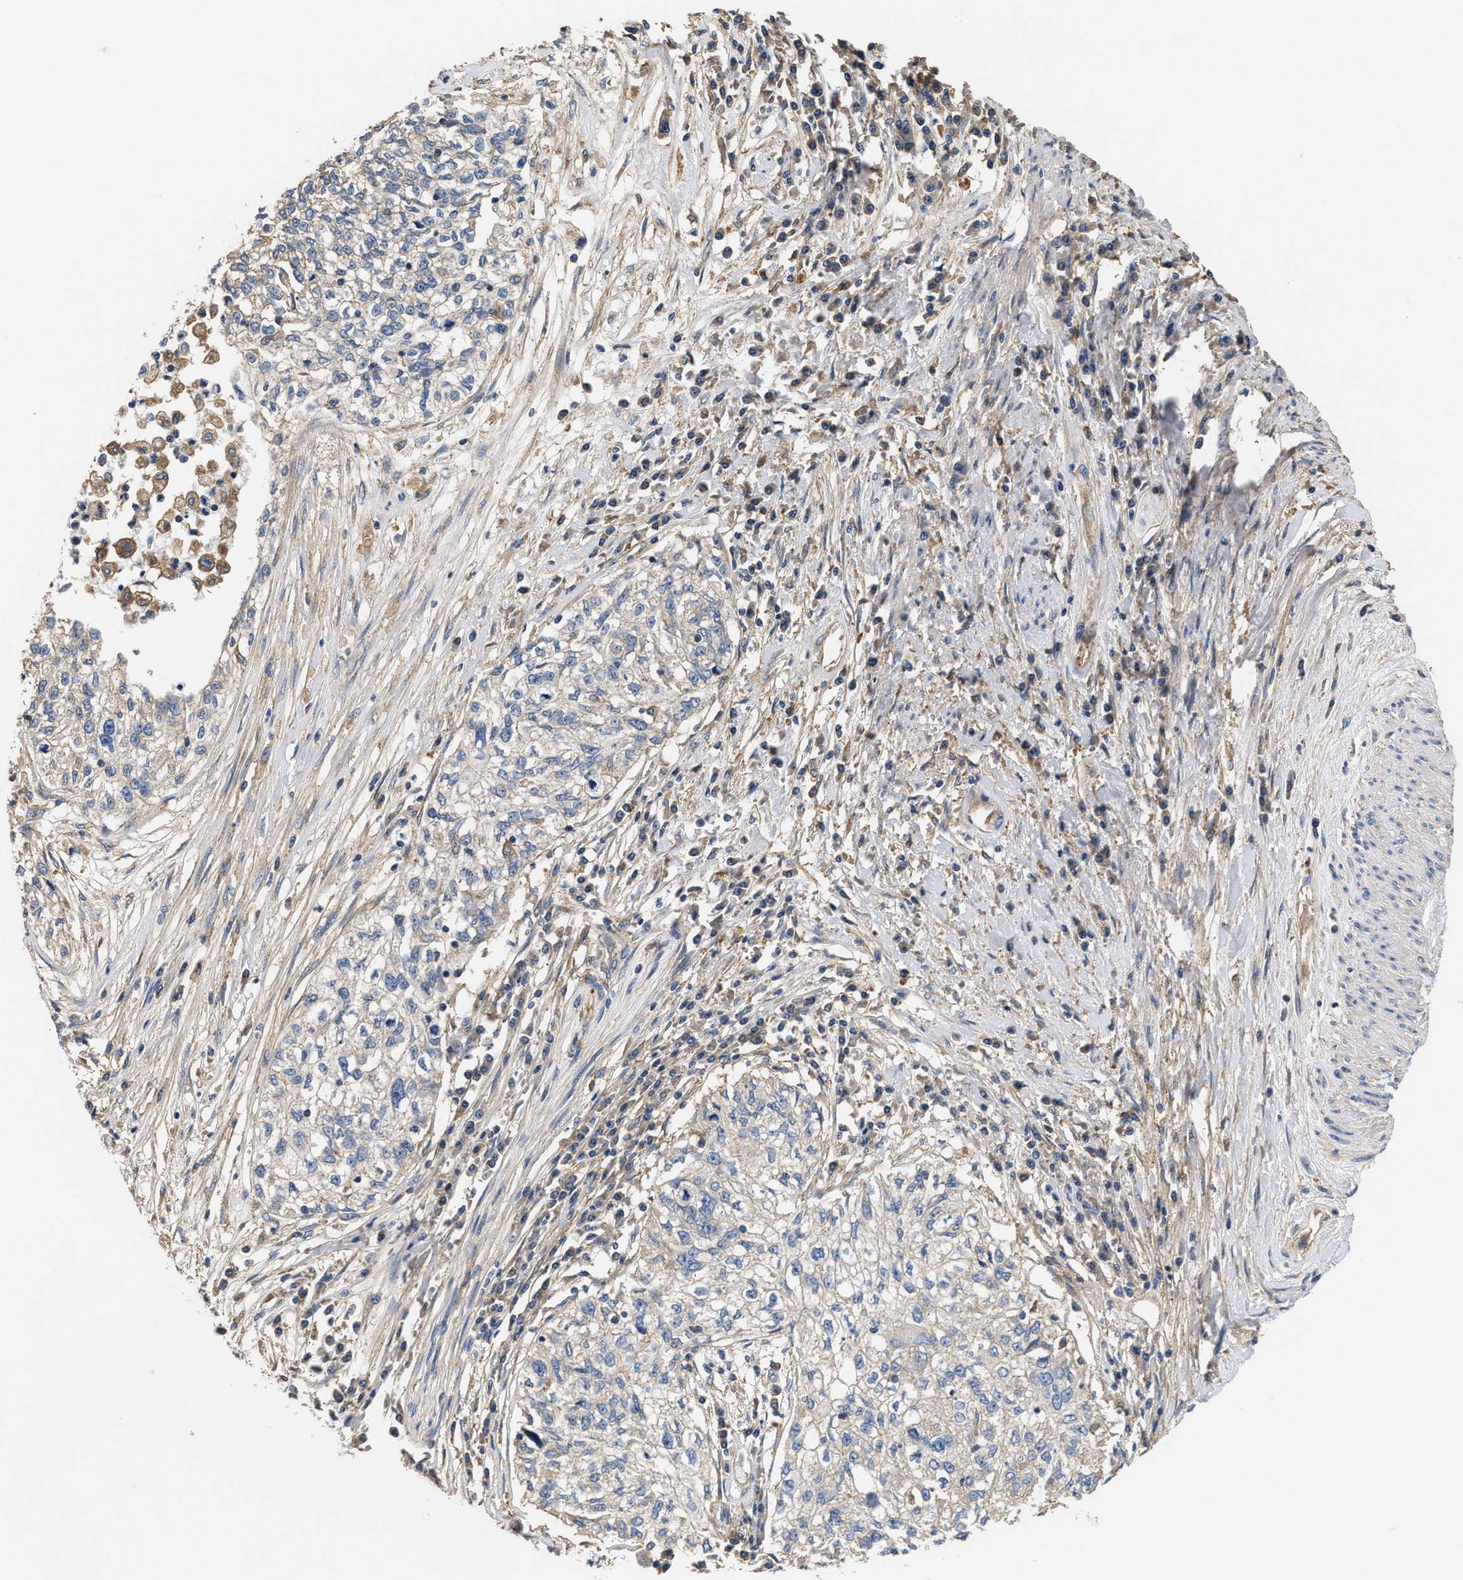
{"staining": {"intensity": "weak", "quantity": "<25%", "location": "cytoplasmic/membranous"}, "tissue": "cervical cancer", "cell_type": "Tumor cells", "image_type": "cancer", "snomed": [{"axis": "morphology", "description": "Squamous cell carcinoma, NOS"}, {"axis": "topography", "description": "Cervix"}], "caption": "Immunohistochemical staining of cervical cancer (squamous cell carcinoma) exhibits no significant staining in tumor cells.", "gene": "KLB", "patient": {"sex": "female", "age": 57}}